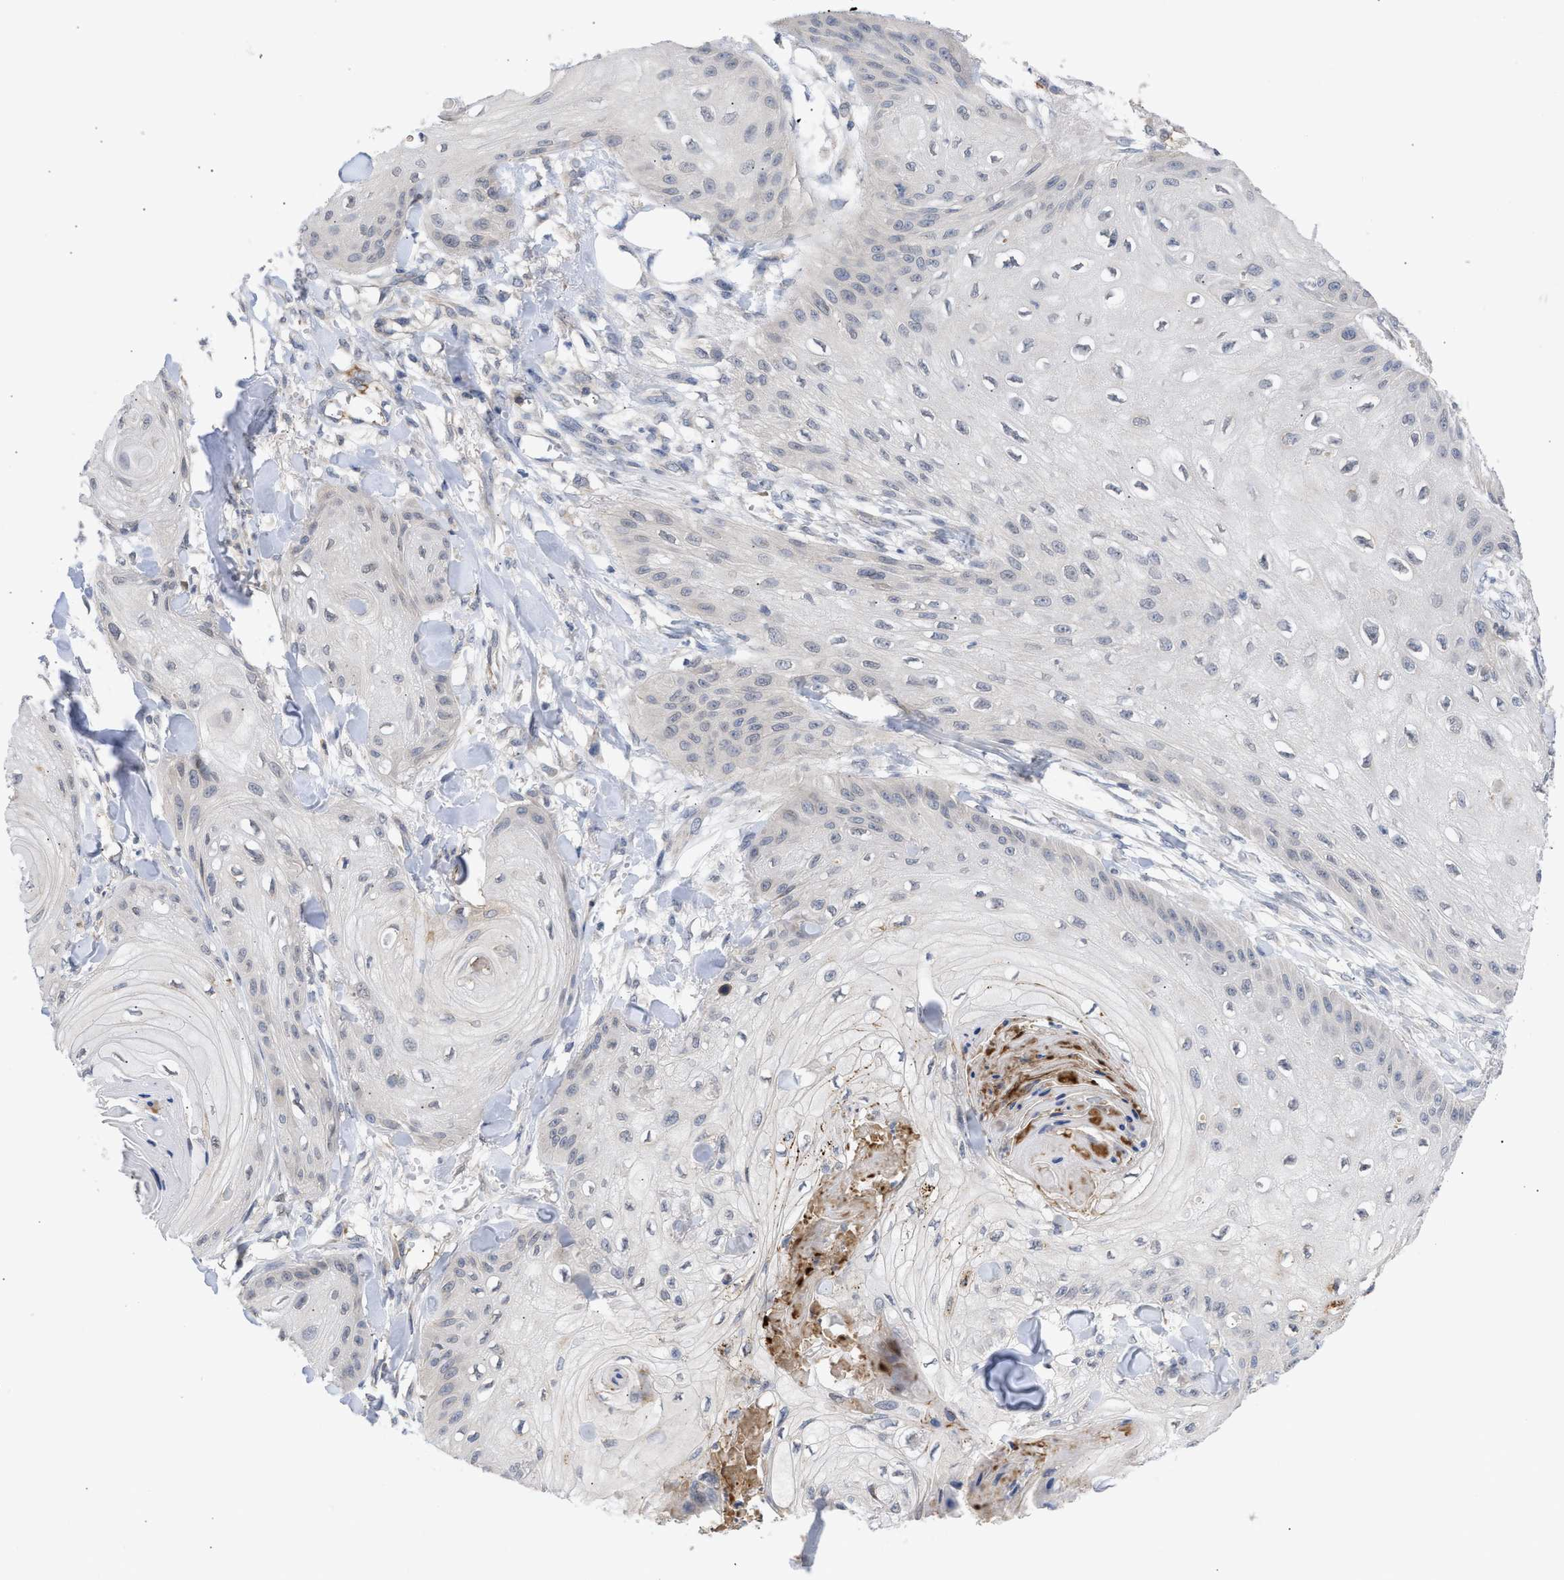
{"staining": {"intensity": "negative", "quantity": "none", "location": "none"}, "tissue": "skin cancer", "cell_type": "Tumor cells", "image_type": "cancer", "snomed": [{"axis": "morphology", "description": "Squamous cell carcinoma, NOS"}, {"axis": "topography", "description": "Skin"}], "caption": "Immunohistochemistry image of neoplastic tissue: human skin squamous cell carcinoma stained with DAB (3,3'-diaminobenzidine) exhibits no significant protein positivity in tumor cells.", "gene": "NUP62", "patient": {"sex": "male", "age": 74}}